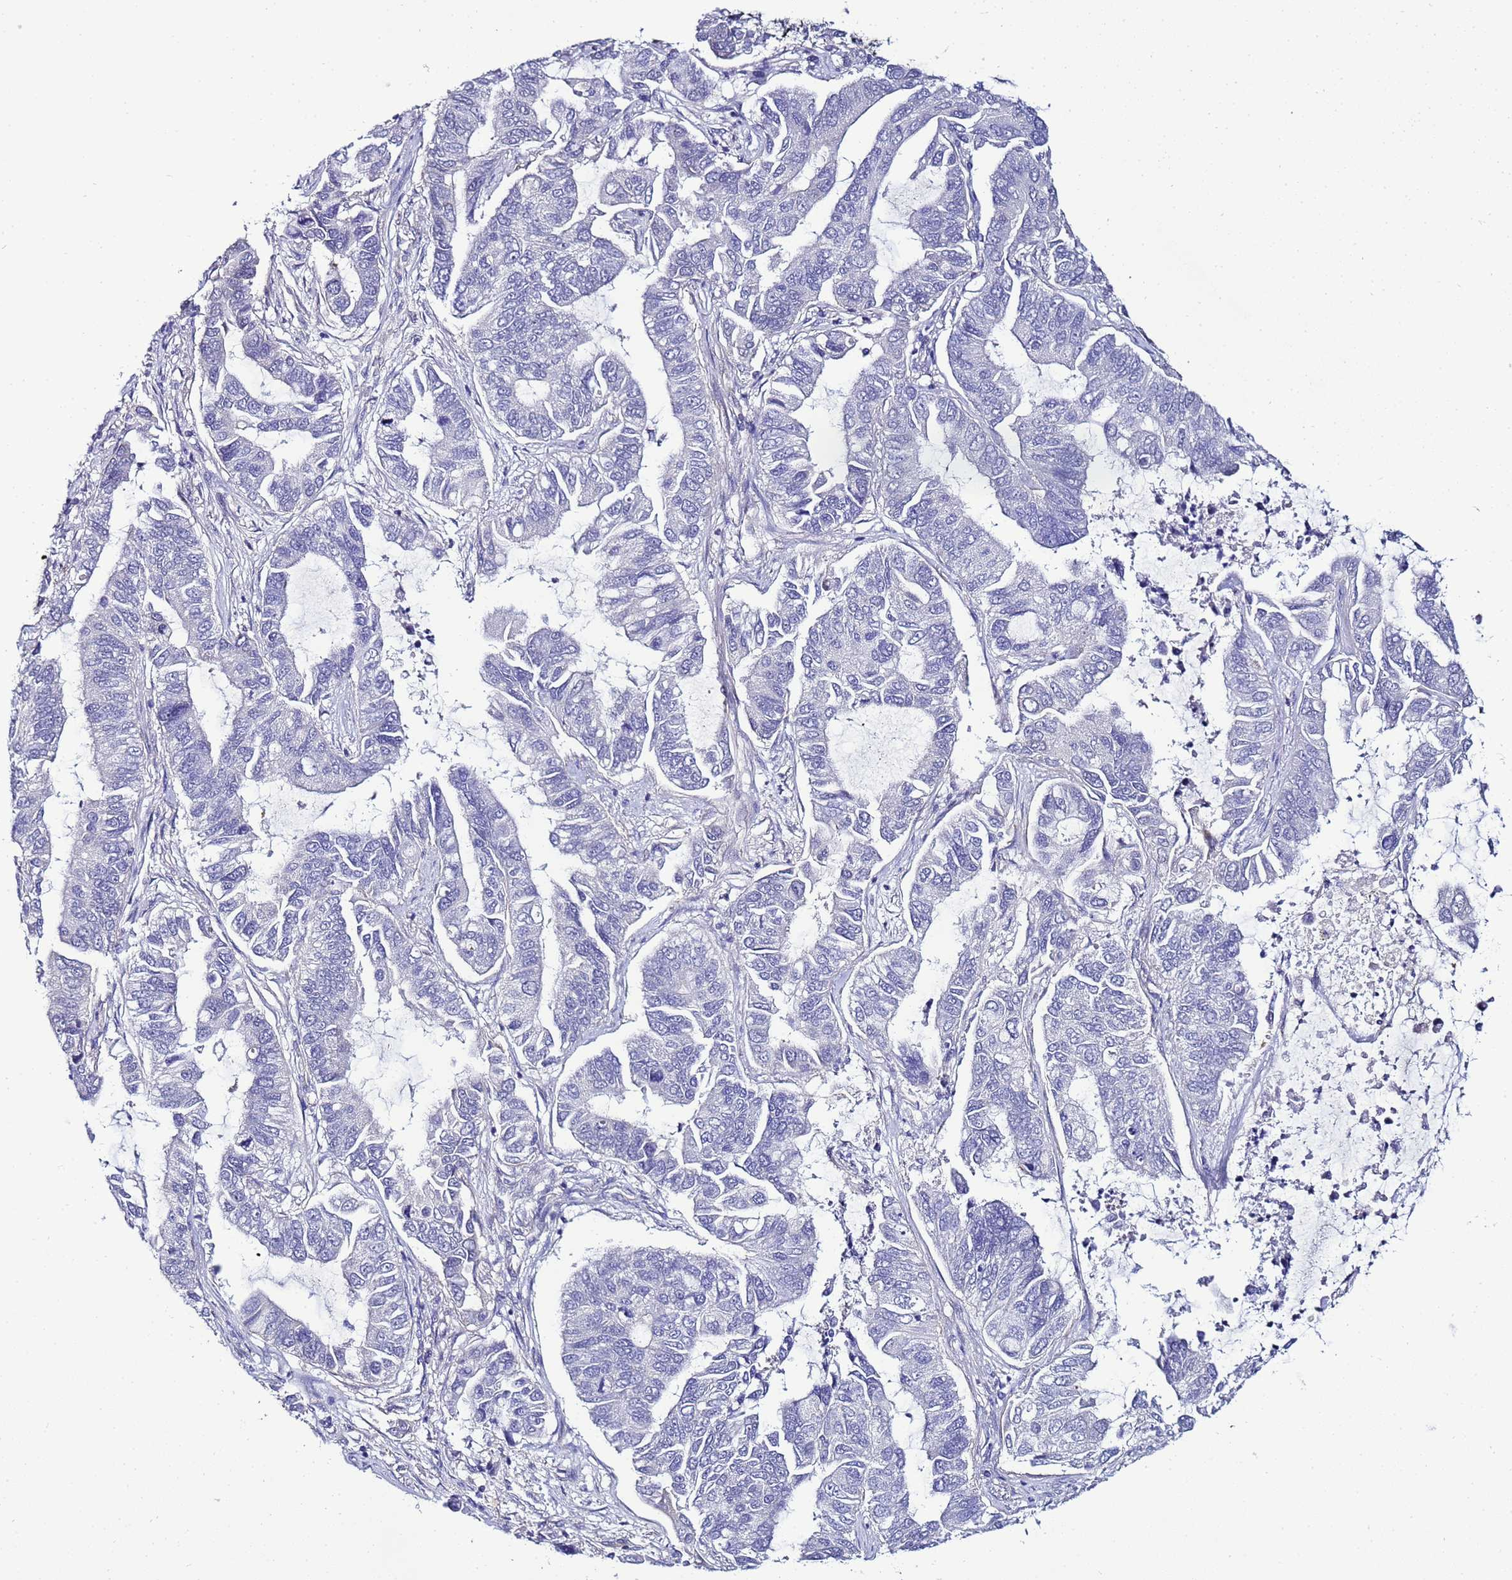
{"staining": {"intensity": "negative", "quantity": "none", "location": "none"}, "tissue": "lung cancer", "cell_type": "Tumor cells", "image_type": "cancer", "snomed": [{"axis": "morphology", "description": "Adenocarcinoma, NOS"}, {"axis": "topography", "description": "Lung"}], "caption": "Histopathology image shows no significant protein expression in tumor cells of lung cancer (adenocarcinoma).", "gene": "FAM166B", "patient": {"sex": "male", "age": 64}}